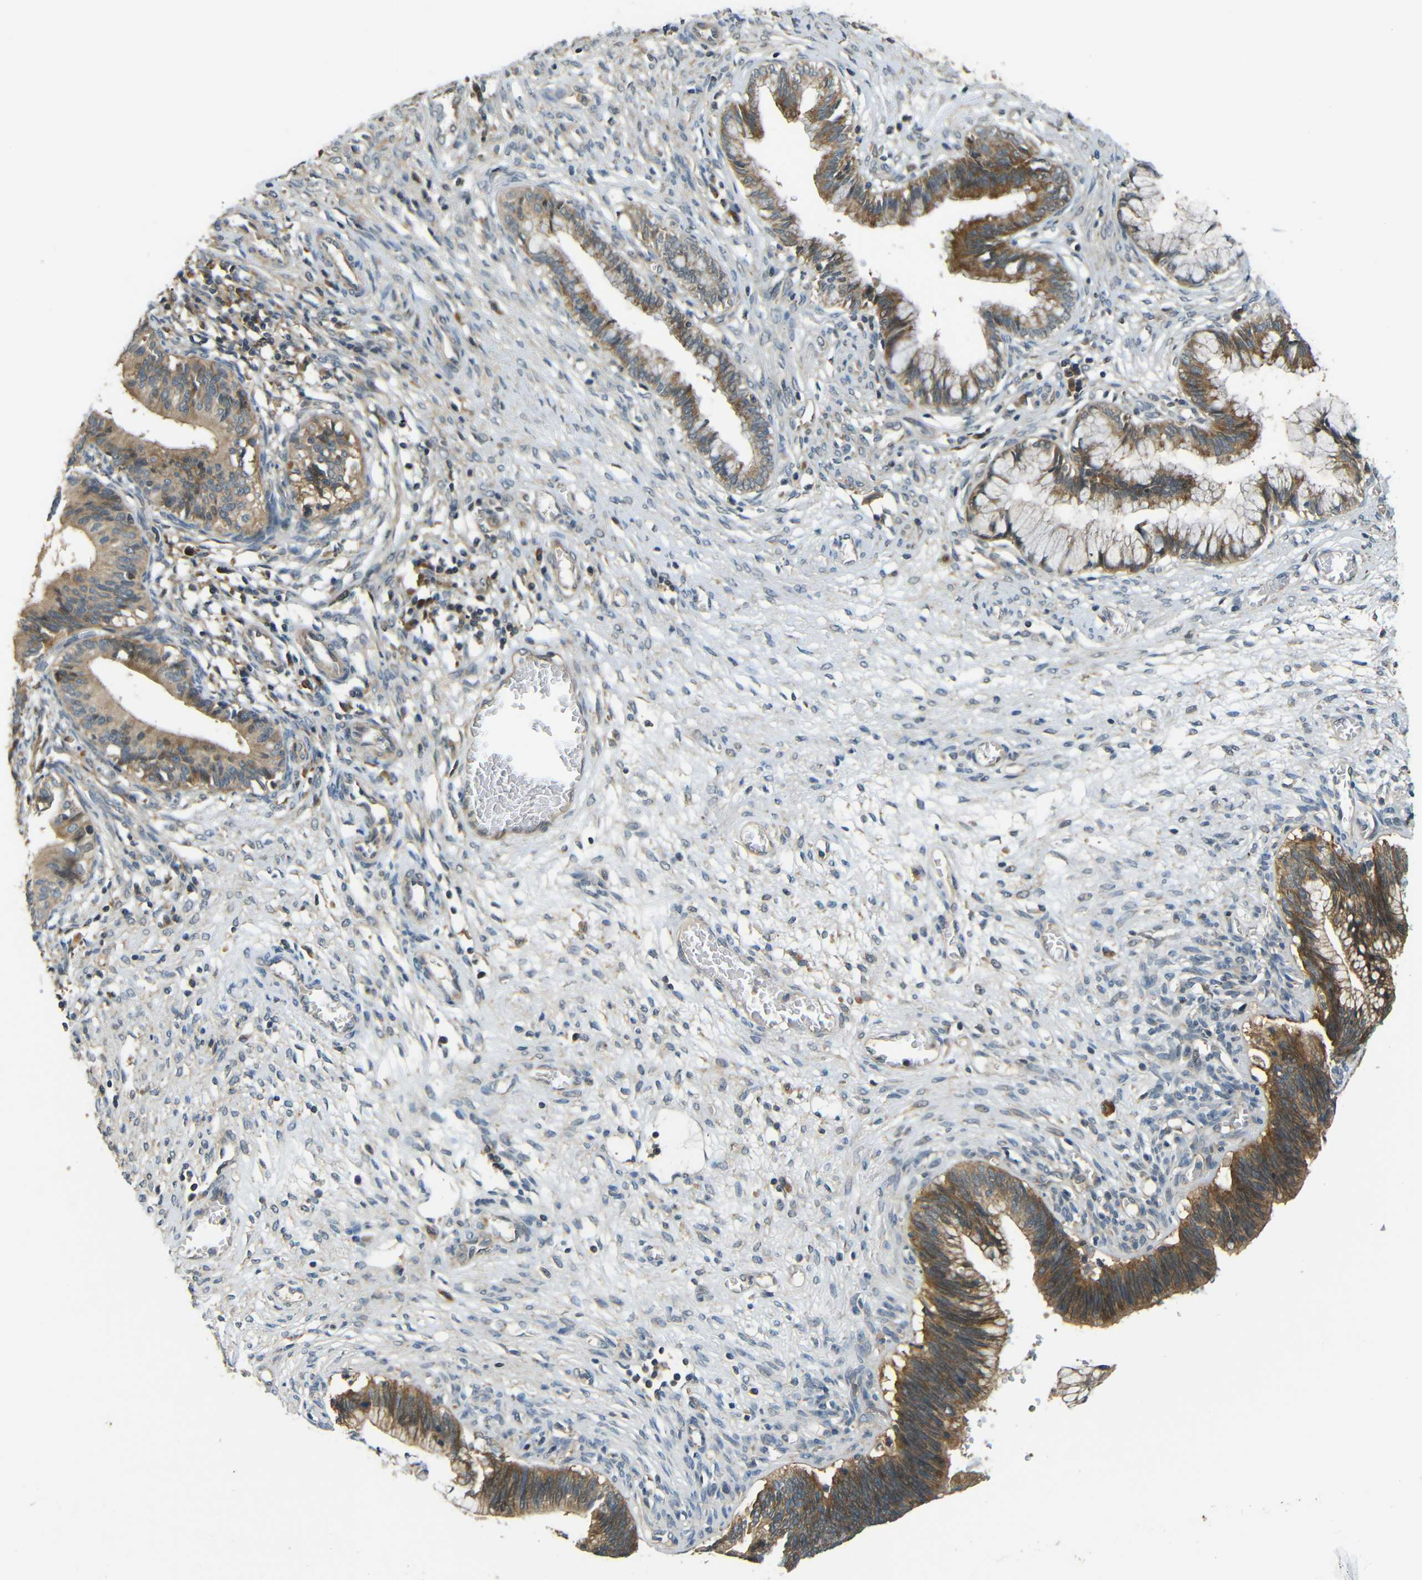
{"staining": {"intensity": "moderate", "quantity": ">75%", "location": "cytoplasmic/membranous"}, "tissue": "cervical cancer", "cell_type": "Tumor cells", "image_type": "cancer", "snomed": [{"axis": "morphology", "description": "Adenocarcinoma, NOS"}, {"axis": "topography", "description": "Cervix"}], "caption": "IHC of human cervical adenocarcinoma reveals medium levels of moderate cytoplasmic/membranous expression in approximately >75% of tumor cells. (Brightfield microscopy of DAB IHC at high magnification).", "gene": "FNDC3A", "patient": {"sex": "female", "age": 44}}